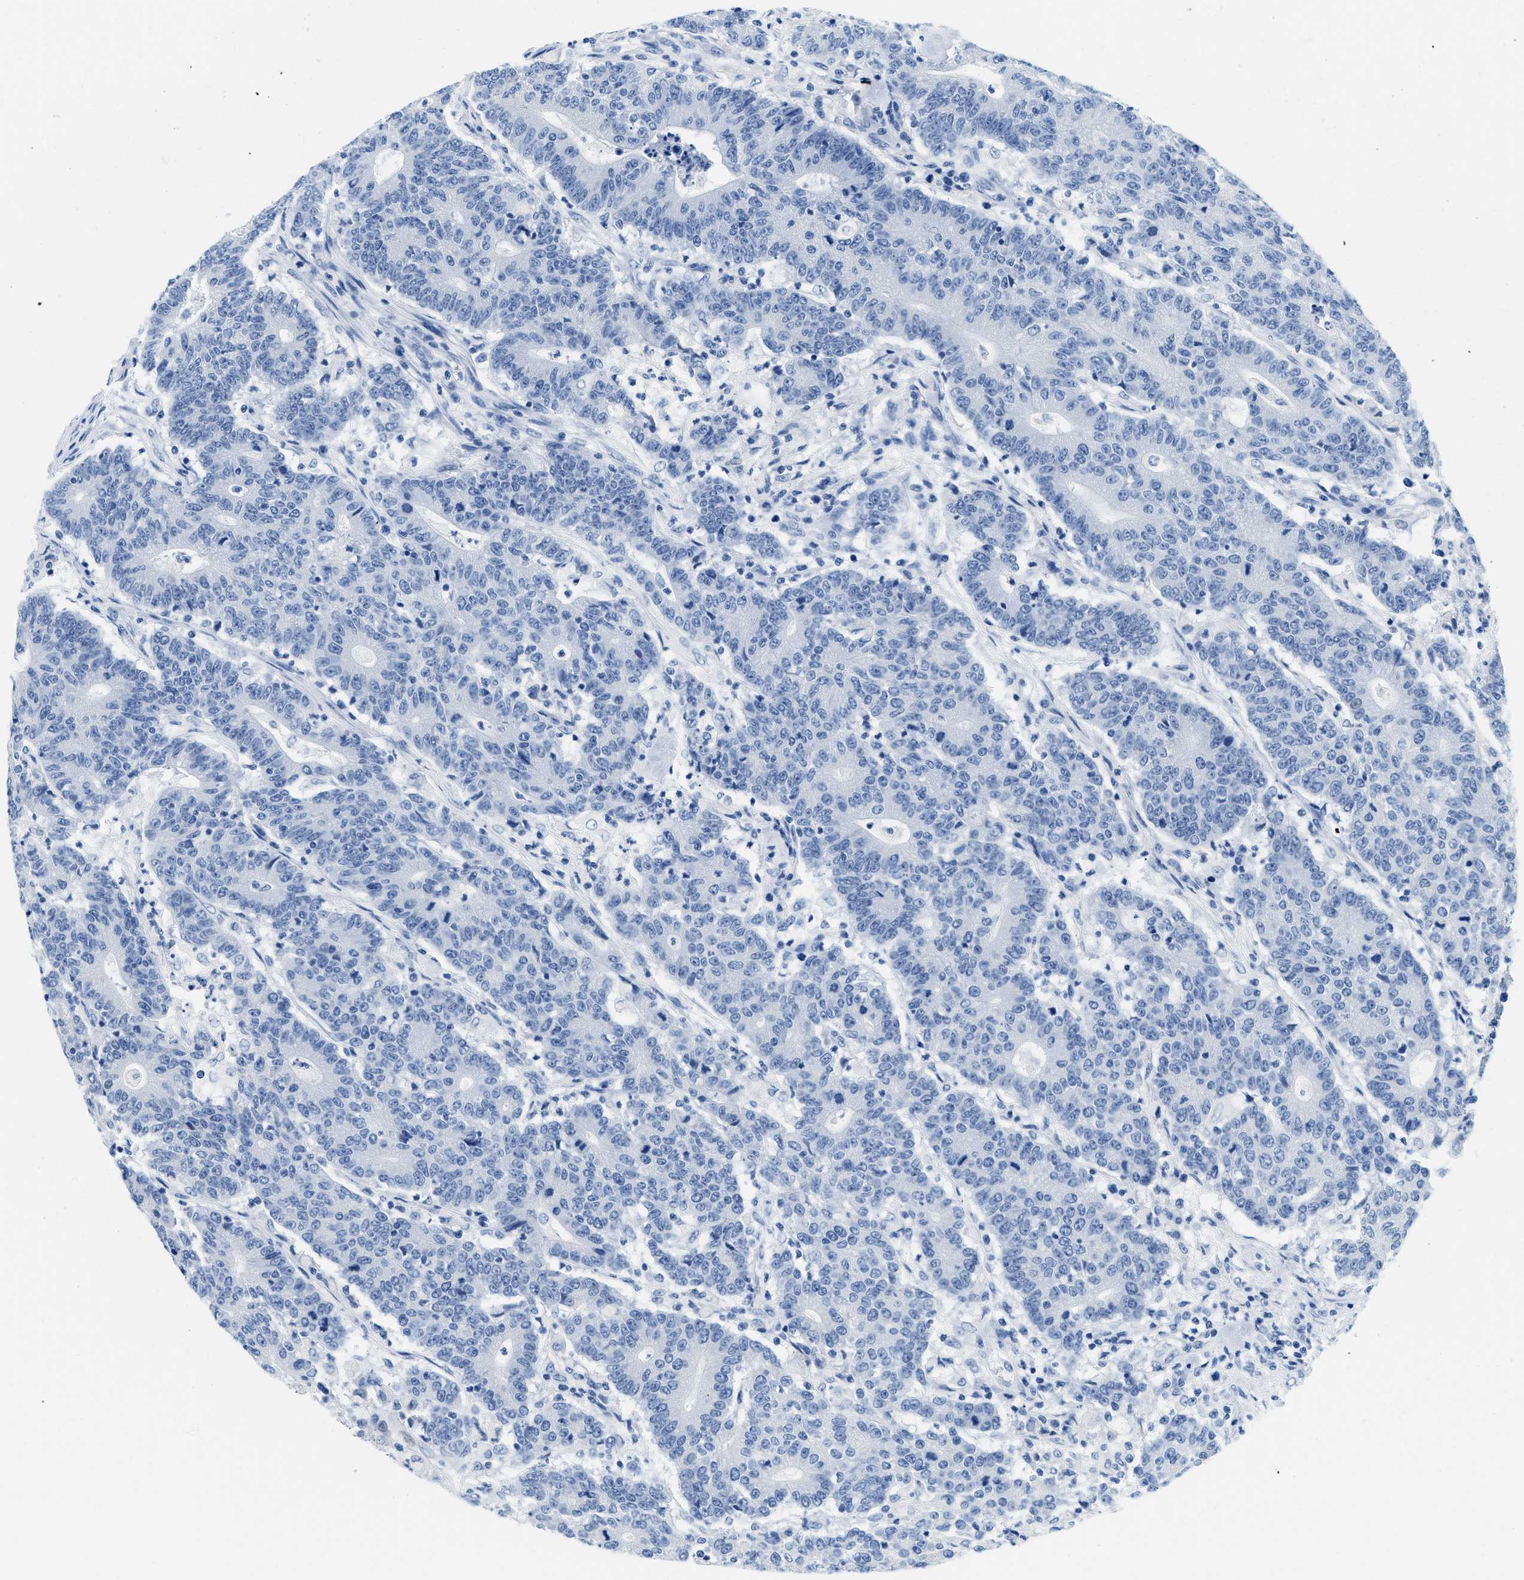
{"staining": {"intensity": "negative", "quantity": "none", "location": "none"}, "tissue": "colorectal cancer", "cell_type": "Tumor cells", "image_type": "cancer", "snomed": [{"axis": "morphology", "description": "Normal tissue, NOS"}, {"axis": "morphology", "description": "Adenocarcinoma, NOS"}, {"axis": "topography", "description": "Colon"}], "caption": "Immunohistochemistry image of neoplastic tissue: human colorectal cancer (adenocarcinoma) stained with DAB (3,3'-diaminobenzidine) reveals no significant protein expression in tumor cells.", "gene": "GSN", "patient": {"sex": "female", "age": 75}}